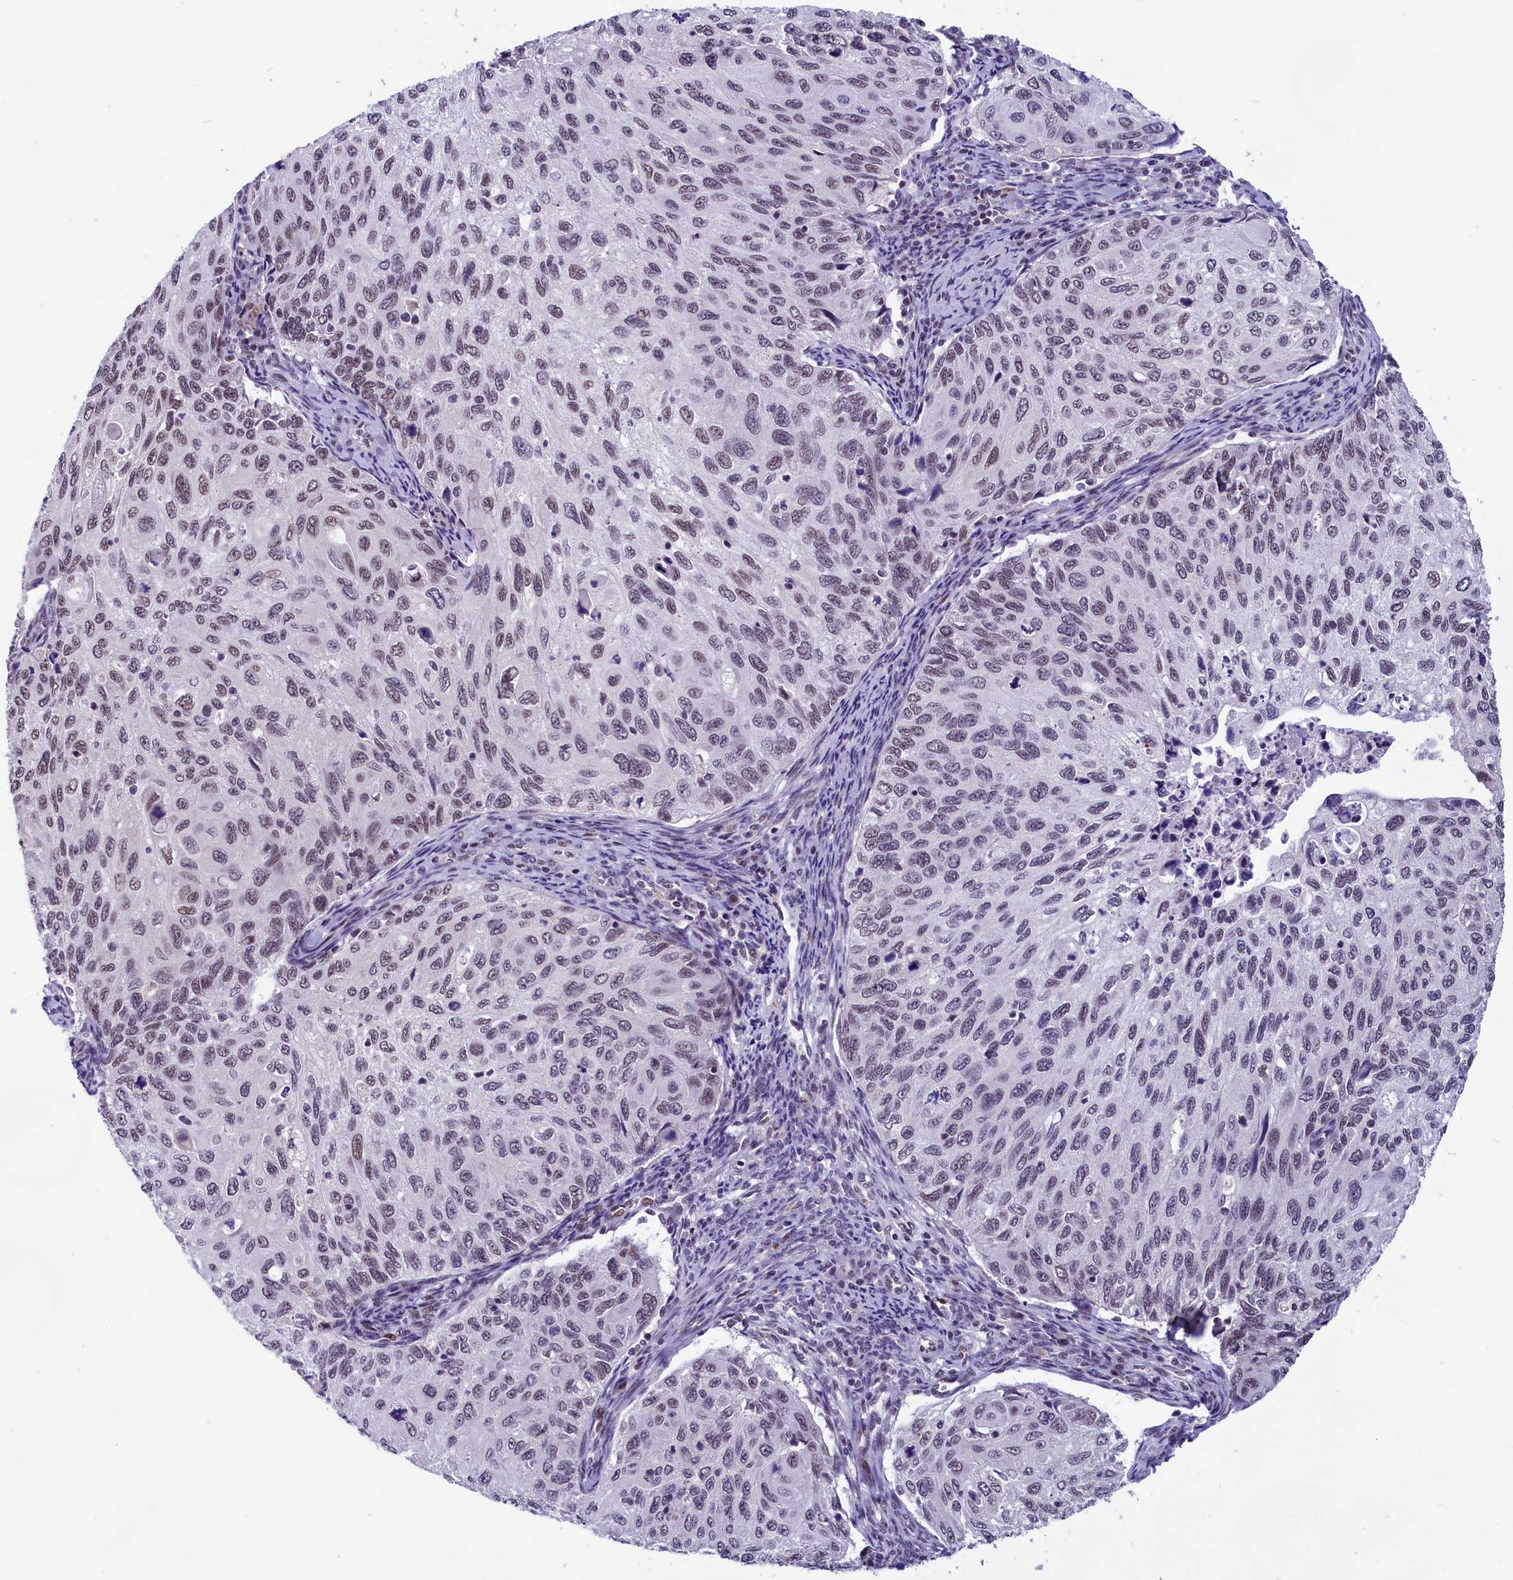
{"staining": {"intensity": "weak", "quantity": ">75%", "location": "nuclear"}, "tissue": "cervical cancer", "cell_type": "Tumor cells", "image_type": "cancer", "snomed": [{"axis": "morphology", "description": "Squamous cell carcinoma, NOS"}, {"axis": "topography", "description": "Cervix"}], "caption": "Cervical cancer stained for a protein (brown) demonstrates weak nuclear positive expression in about >75% of tumor cells.", "gene": "CDYL2", "patient": {"sex": "female", "age": 70}}